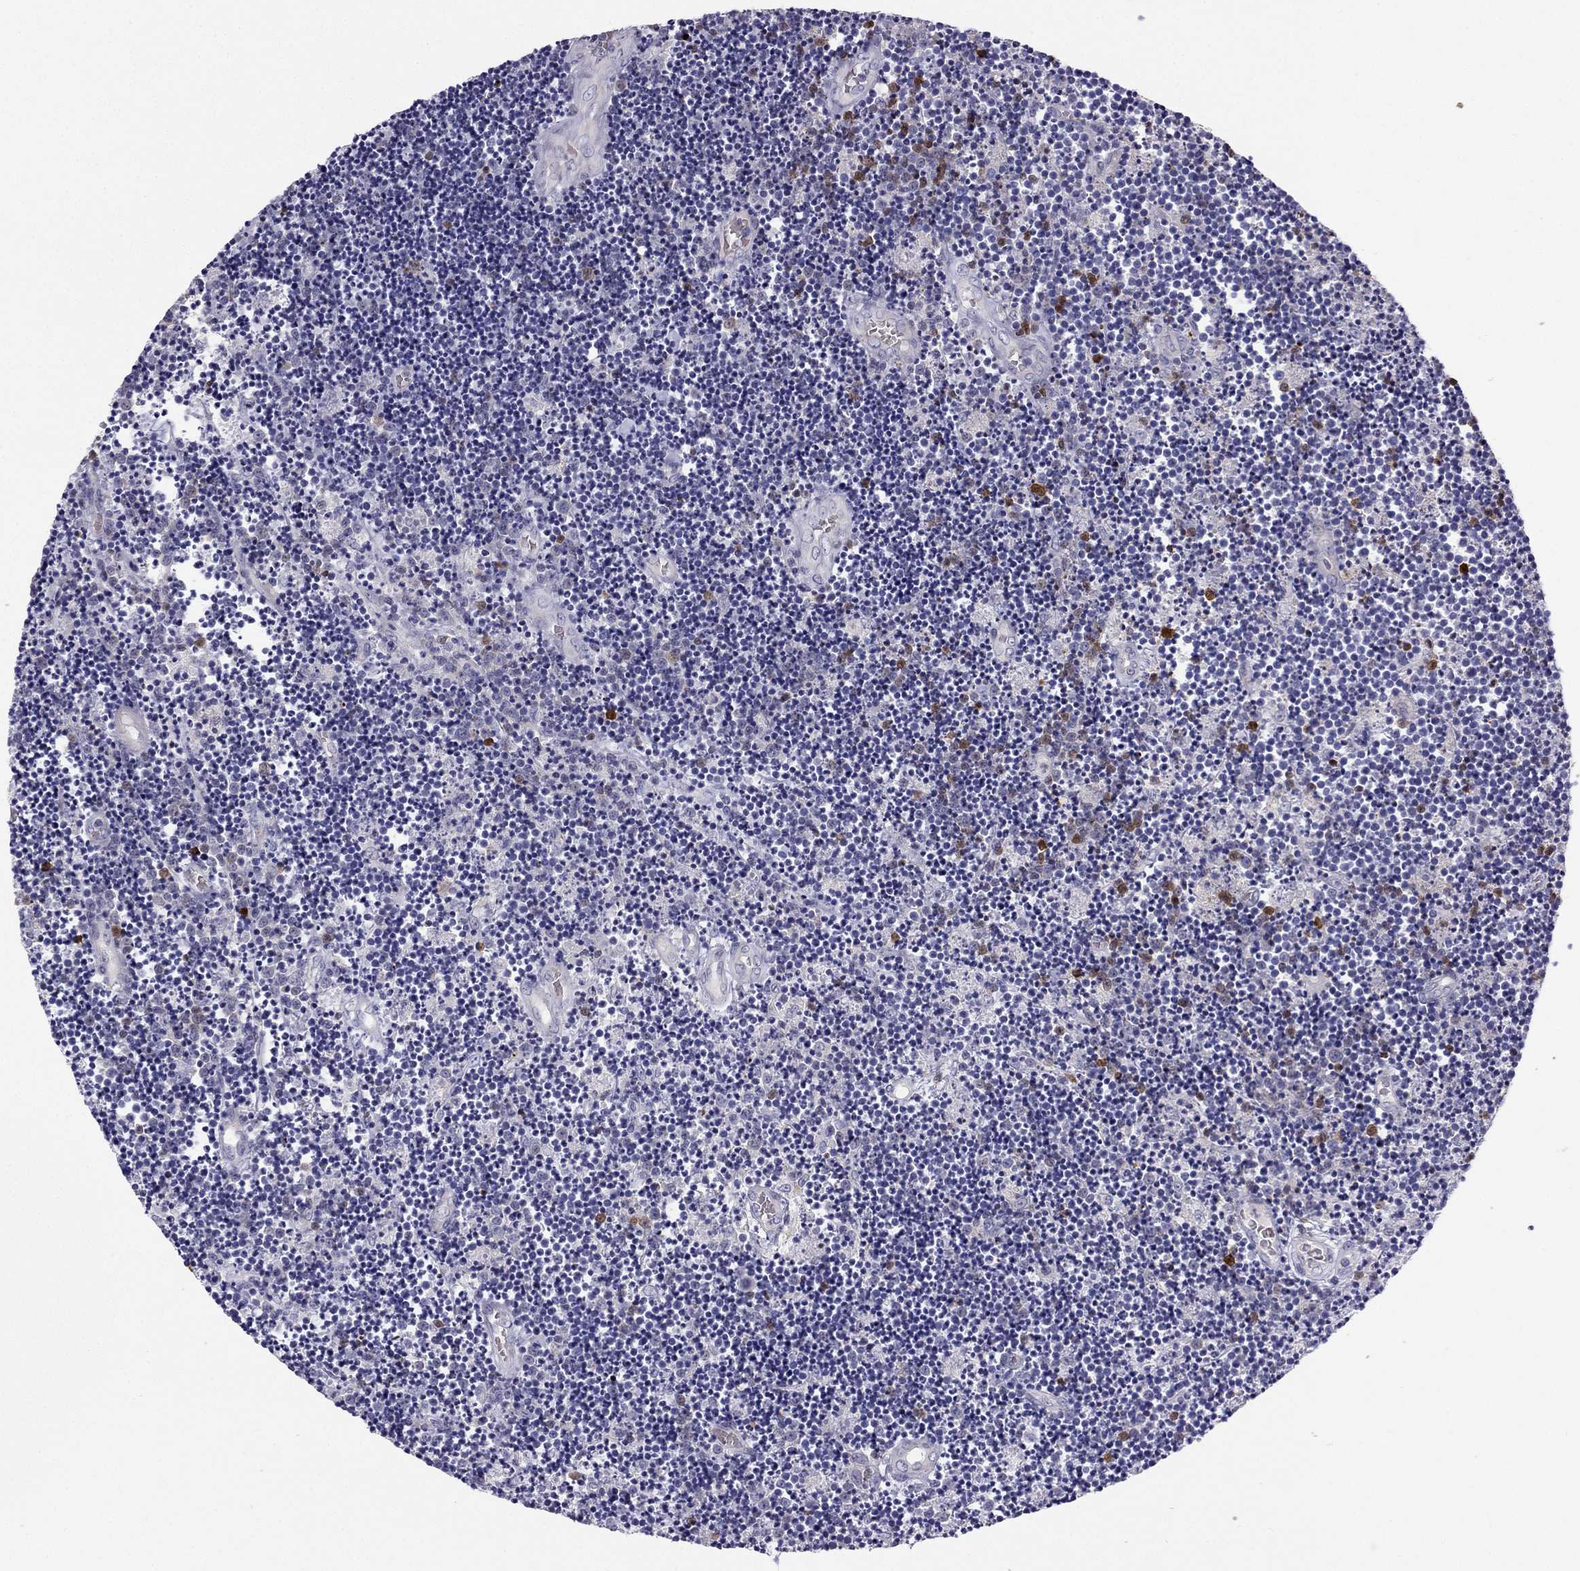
{"staining": {"intensity": "negative", "quantity": "none", "location": "none"}, "tissue": "lymphoma", "cell_type": "Tumor cells", "image_type": "cancer", "snomed": [{"axis": "morphology", "description": "Malignant lymphoma, non-Hodgkin's type, Low grade"}, {"axis": "topography", "description": "Brain"}], "caption": "A high-resolution micrograph shows immunohistochemistry (IHC) staining of lymphoma, which shows no significant staining in tumor cells. (DAB (3,3'-diaminobenzidine) immunohistochemistry (IHC) with hematoxylin counter stain).", "gene": "RSPH14", "patient": {"sex": "female", "age": 66}}